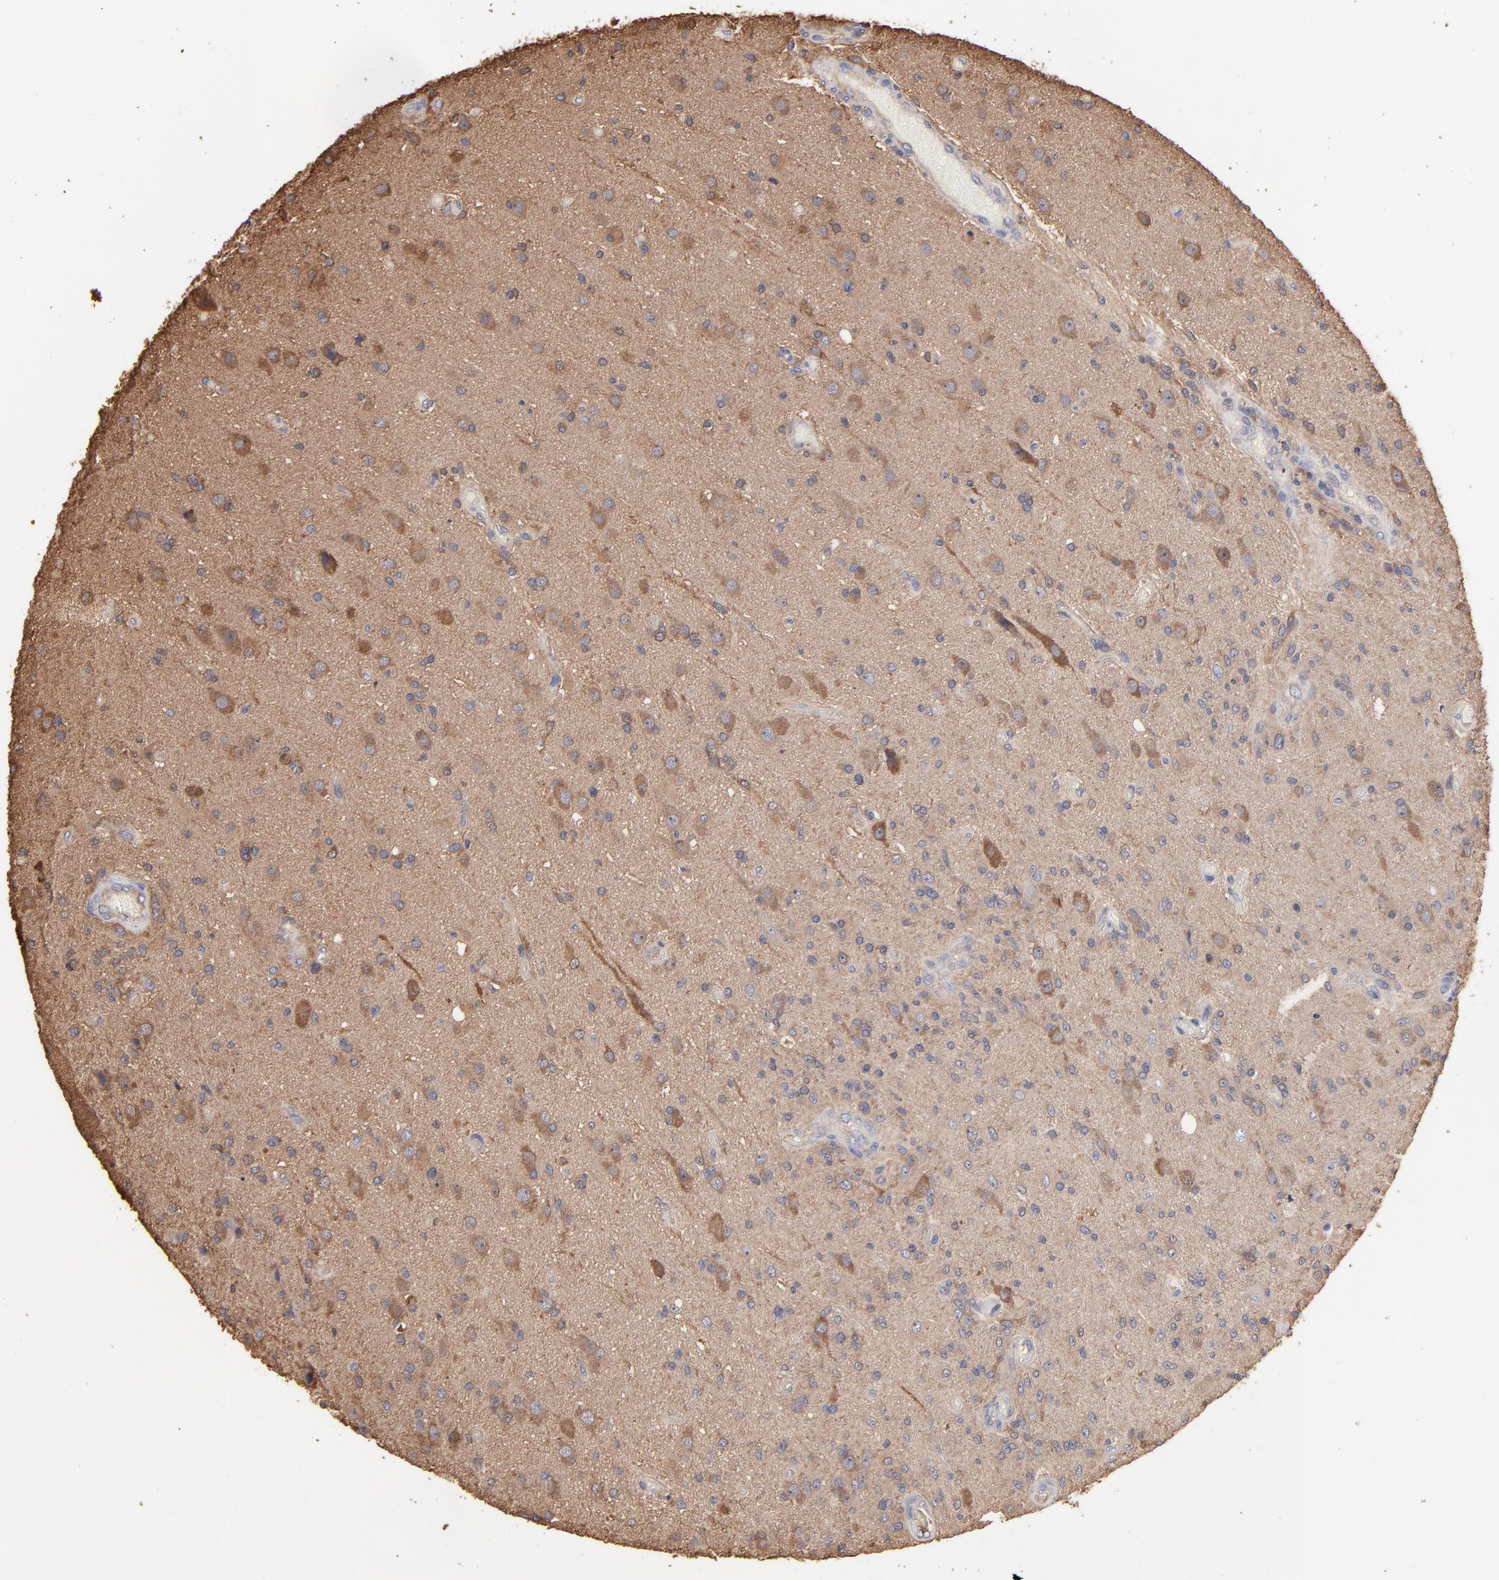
{"staining": {"intensity": "moderate", "quantity": "25%-75%", "location": "cytoplasmic/membranous"}, "tissue": "glioma", "cell_type": "Tumor cells", "image_type": "cancer", "snomed": [{"axis": "morphology", "description": "Normal tissue, NOS"}, {"axis": "morphology", "description": "Glioma, malignant, High grade"}, {"axis": "topography", "description": "Cerebral cortex"}], "caption": "A high-resolution photomicrograph shows immunohistochemistry staining of malignant glioma (high-grade), which demonstrates moderate cytoplasmic/membranous staining in about 25%-75% of tumor cells. Using DAB (brown) and hematoxylin (blue) stains, captured at high magnification using brightfield microscopy.", "gene": "TANGO2", "patient": {"sex": "male", "age": 77}}